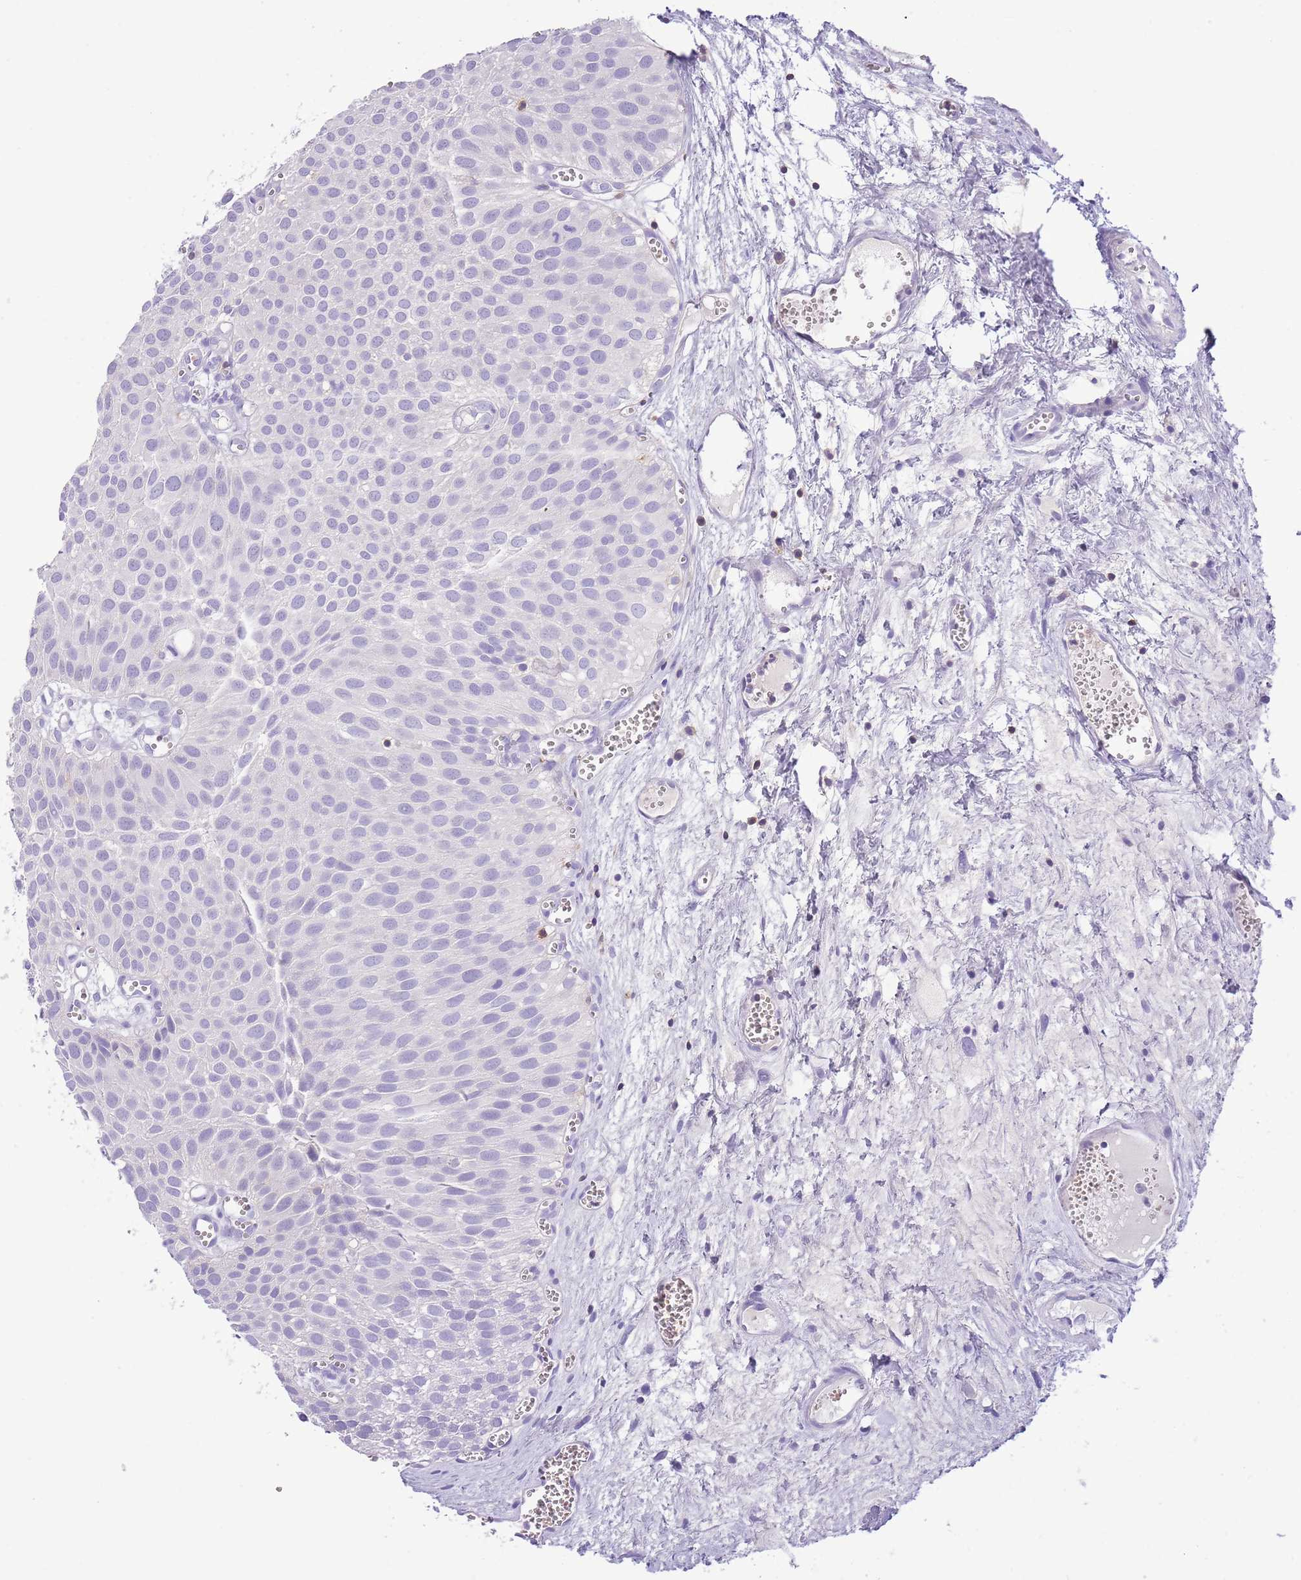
{"staining": {"intensity": "negative", "quantity": "none", "location": "none"}, "tissue": "urothelial cancer", "cell_type": "Tumor cells", "image_type": "cancer", "snomed": [{"axis": "morphology", "description": "Urothelial carcinoma, Low grade"}, {"axis": "topography", "description": "Urinary bladder"}], "caption": "The photomicrograph exhibits no staining of tumor cells in urothelial carcinoma (low-grade).", "gene": "OR4Q3", "patient": {"sex": "male", "age": 88}}